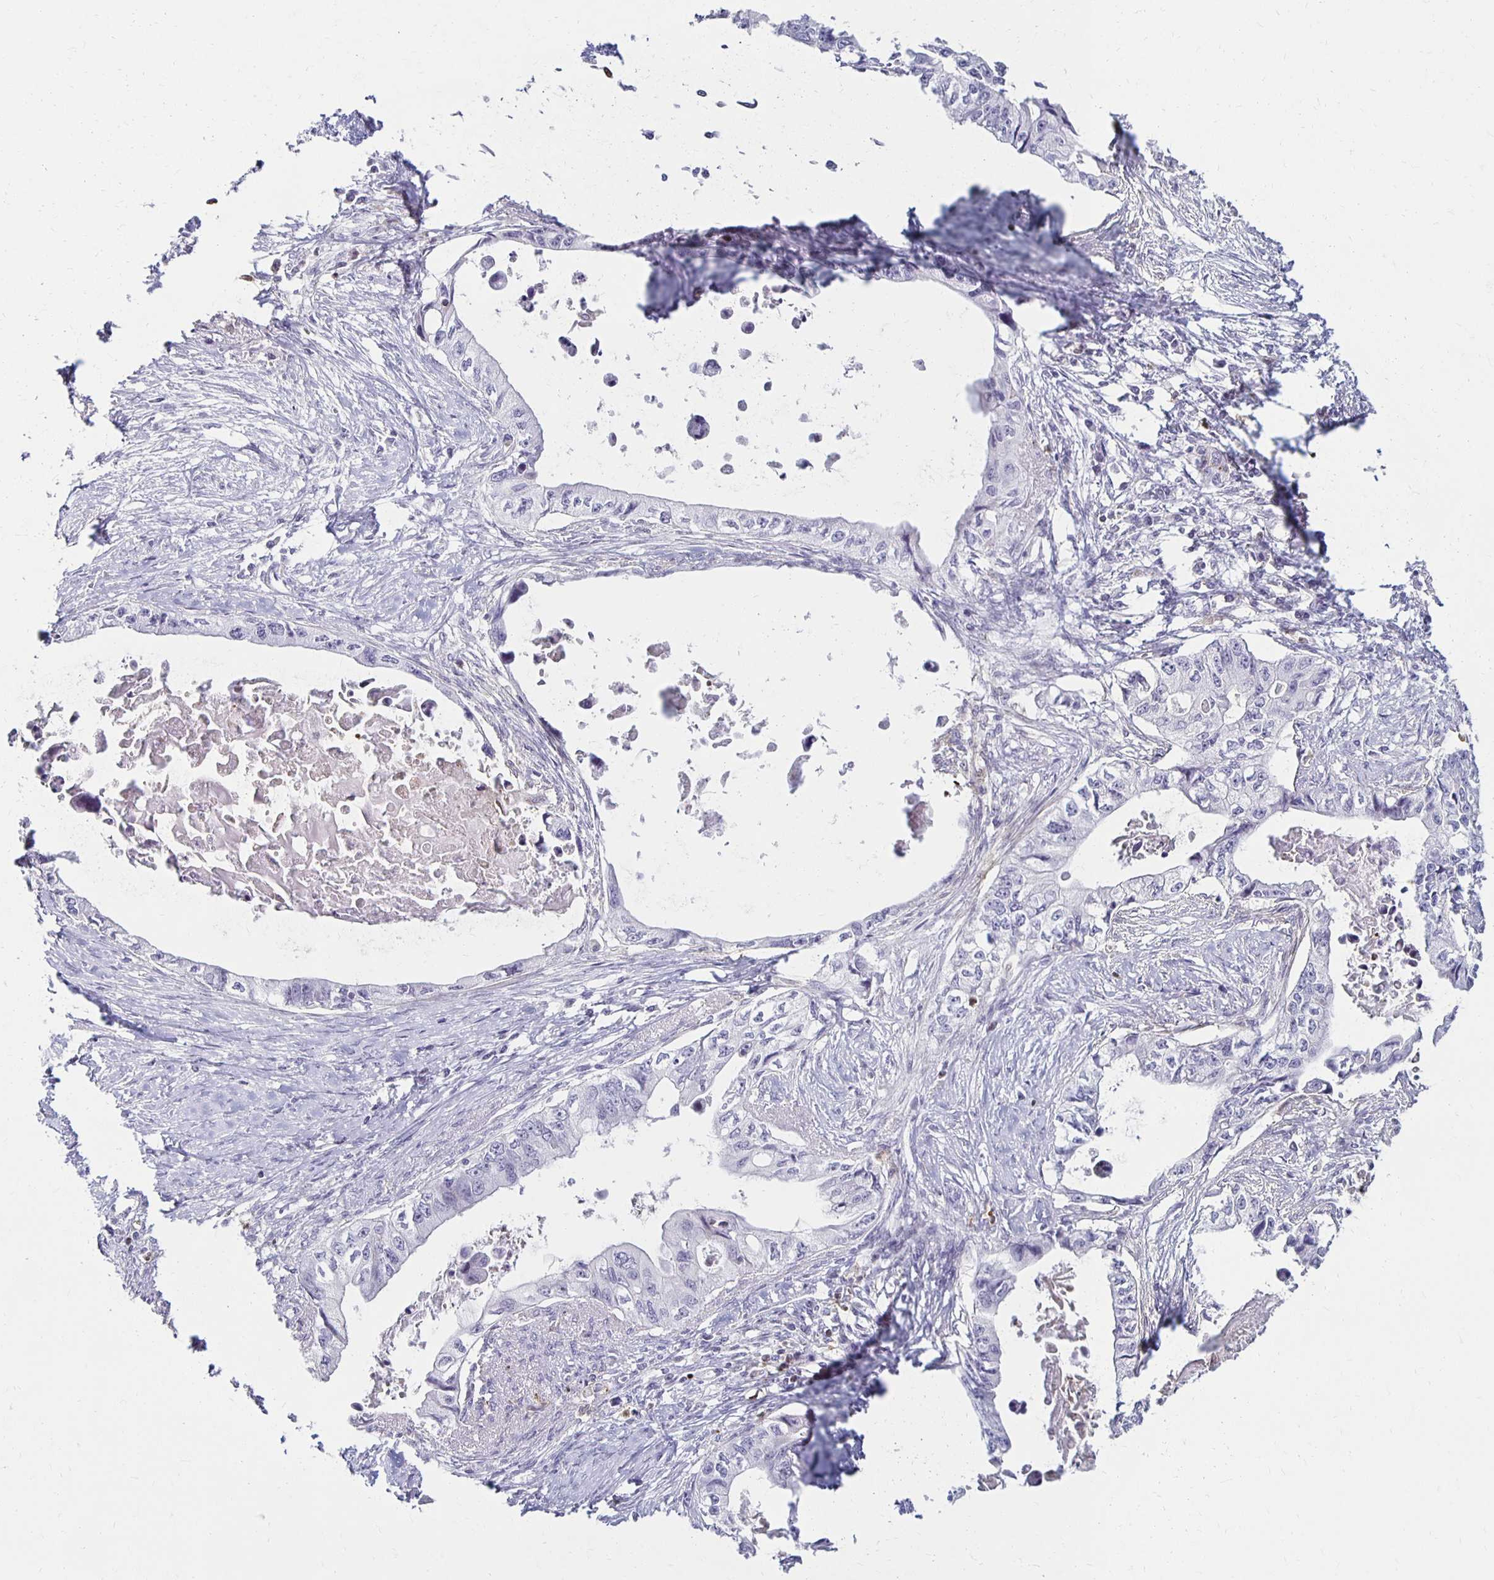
{"staining": {"intensity": "negative", "quantity": "none", "location": "none"}, "tissue": "pancreatic cancer", "cell_type": "Tumor cells", "image_type": "cancer", "snomed": [{"axis": "morphology", "description": "Adenocarcinoma, NOS"}, {"axis": "topography", "description": "Pancreas"}], "caption": "A histopathology image of adenocarcinoma (pancreatic) stained for a protein demonstrates no brown staining in tumor cells.", "gene": "CCL21", "patient": {"sex": "male", "age": 66}}